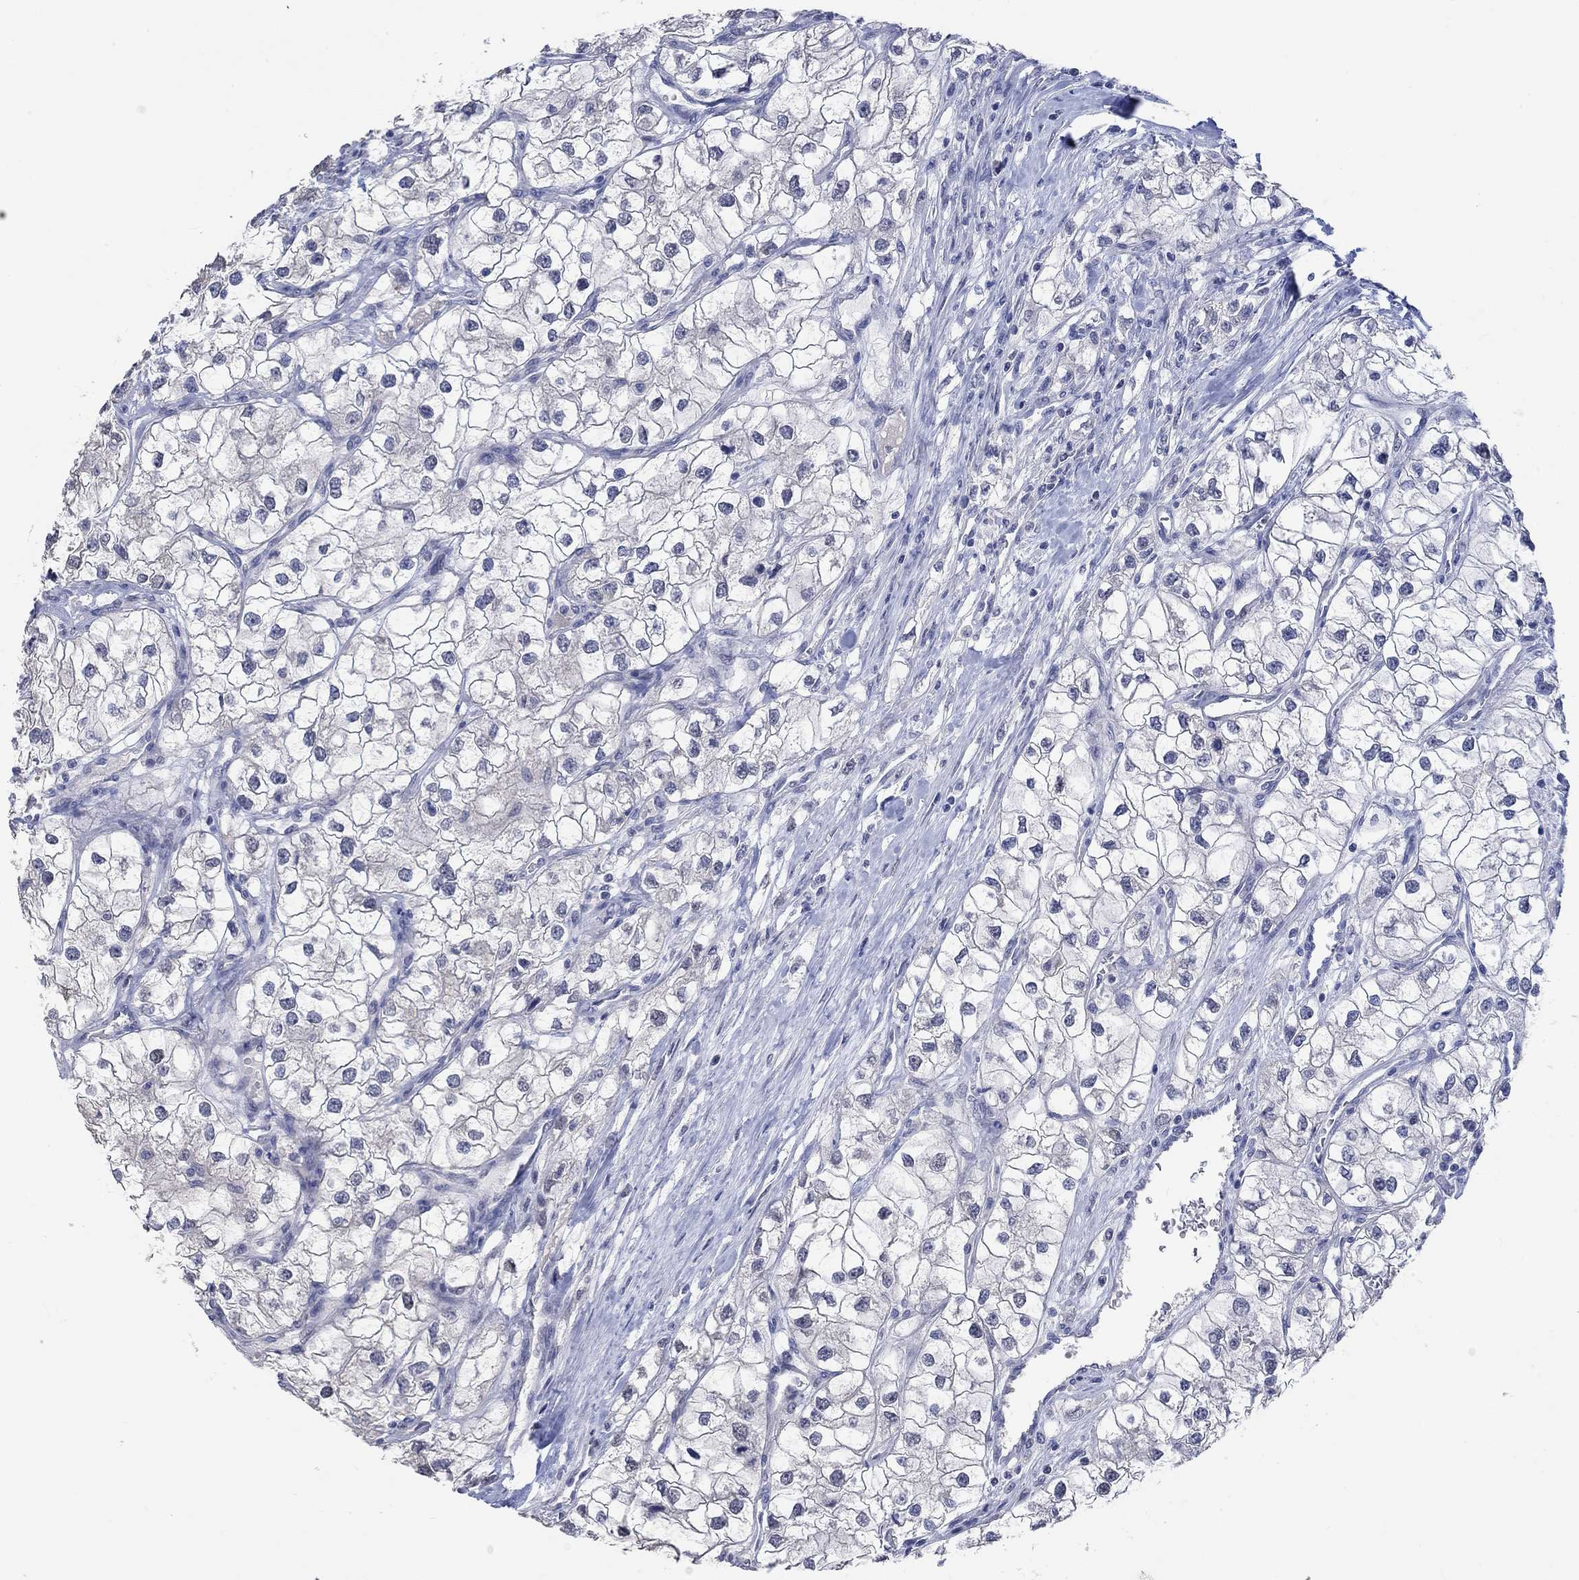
{"staining": {"intensity": "negative", "quantity": "none", "location": "none"}, "tissue": "renal cancer", "cell_type": "Tumor cells", "image_type": "cancer", "snomed": [{"axis": "morphology", "description": "Adenocarcinoma, NOS"}, {"axis": "topography", "description": "Kidney"}], "caption": "IHC micrograph of renal adenocarcinoma stained for a protein (brown), which exhibits no positivity in tumor cells.", "gene": "PNMA5", "patient": {"sex": "male", "age": 59}}